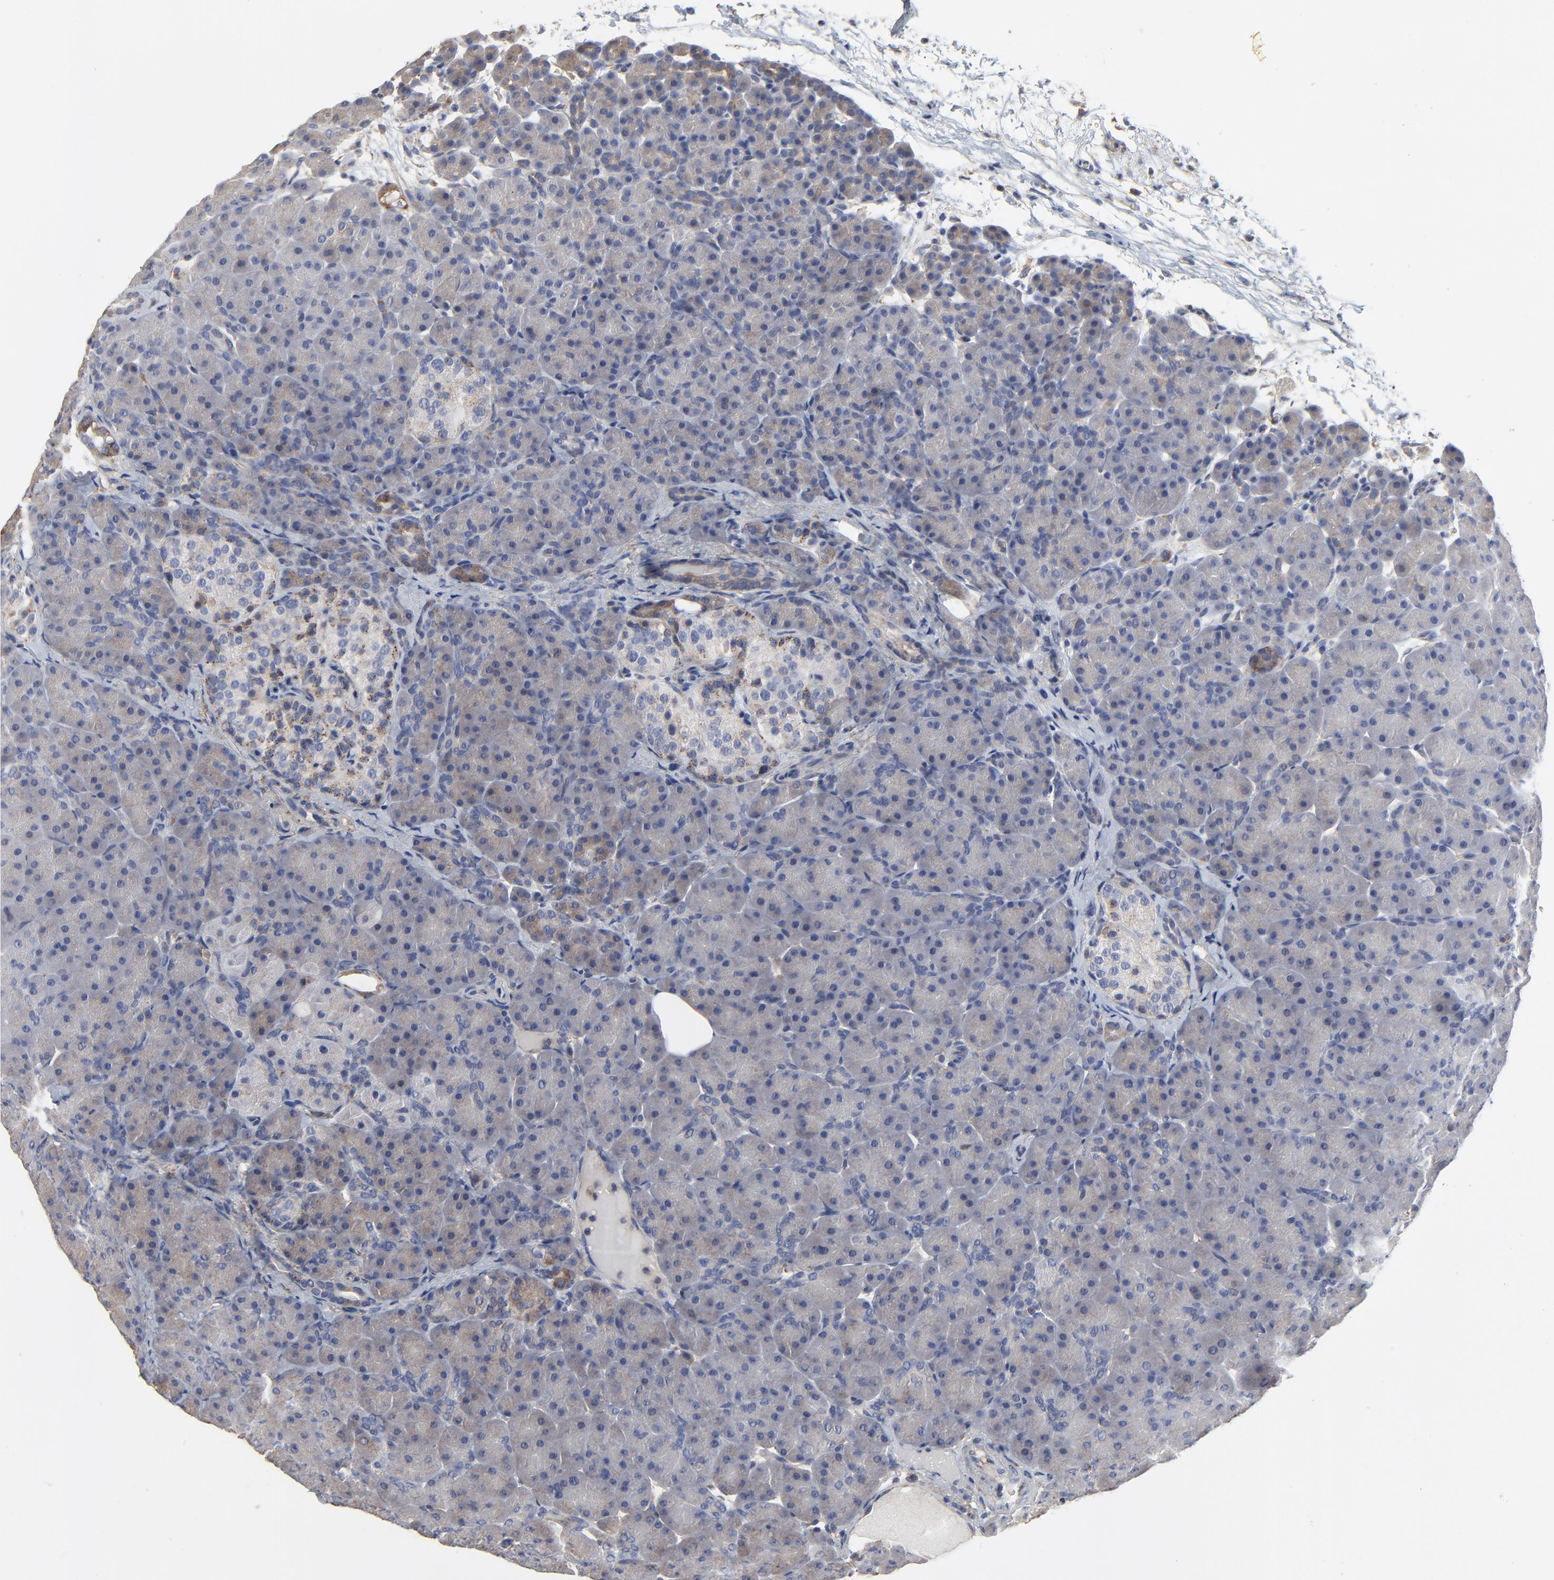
{"staining": {"intensity": "weak", "quantity": ">75%", "location": "cytoplasmic/membranous"}, "tissue": "pancreas", "cell_type": "Exocrine glandular cells", "image_type": "normal", "snomed": [{"axis": "morphology", "description": "Normal tissue, NOS"}, {"axis": "topography", "description": "Pancreas"}], "caption": "A low amount of weak cytoplasmic/membranous positivity is identified in approximately >75% of exocrine glandular cells in normal pancreas. Immunohistochemistry stains the protein in brown and the nuclei are stained blue.", "gene": "NXF3", "patient": {"sex": "male", "age": 66}}